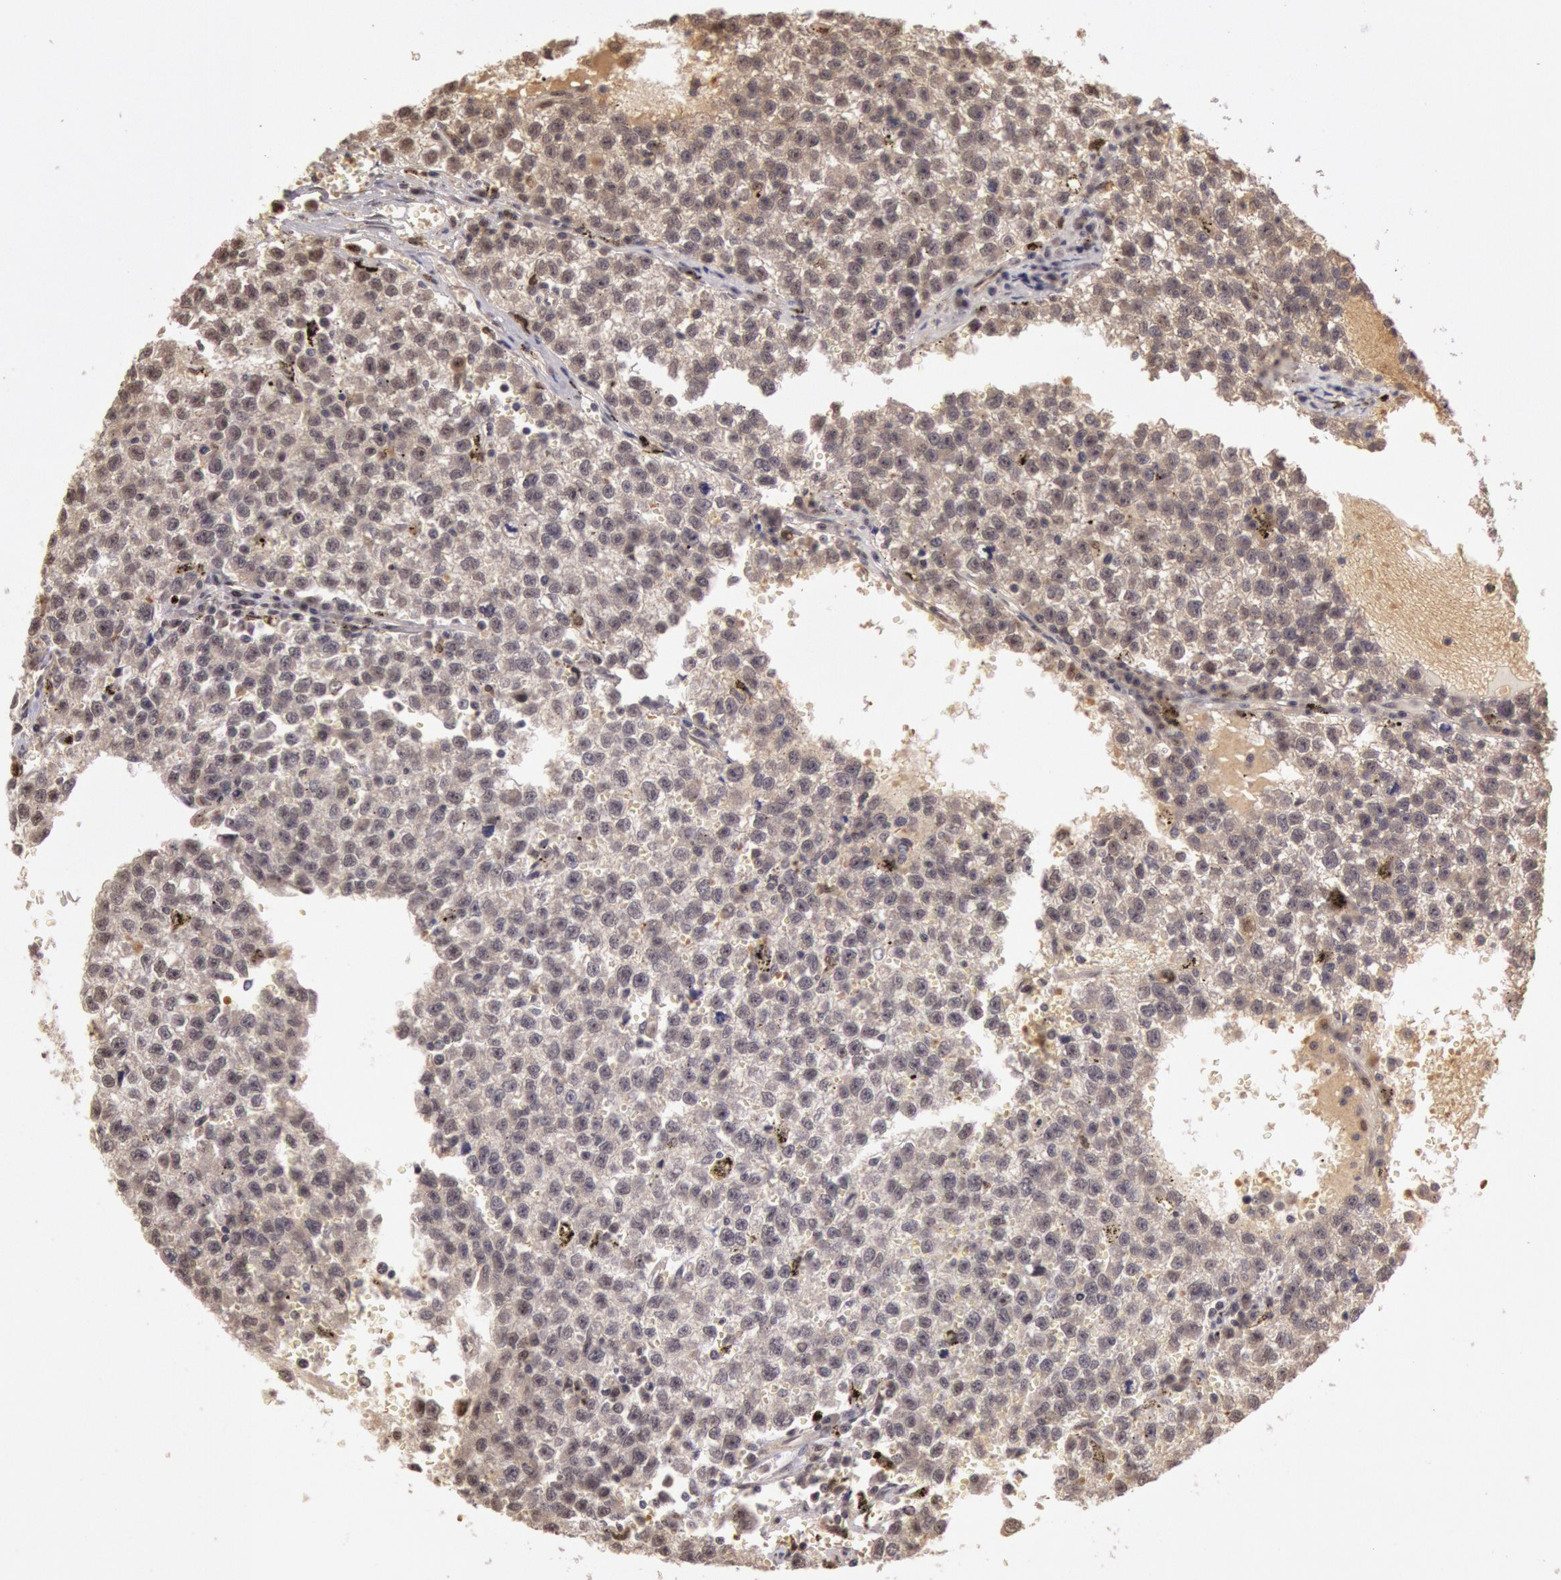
{"staining": {"intensity": "weak", "quantity": "25%-75%", "location": "nuclear"}, "tissue": "testis cancer", "cell_type": "Tumor cells", "image_type": "cancer", "snomed": [{"axis": "morphology", "description": "Seminoma, NOS"}, {"axis": "topography", "description": "Testis"}], "caption": "Seminoma (testis) stained for a protein reveals weak nuclear positivity in tumor cells.", "gene": "LIG4", "patient": {"sex": "male", "age": 35}}